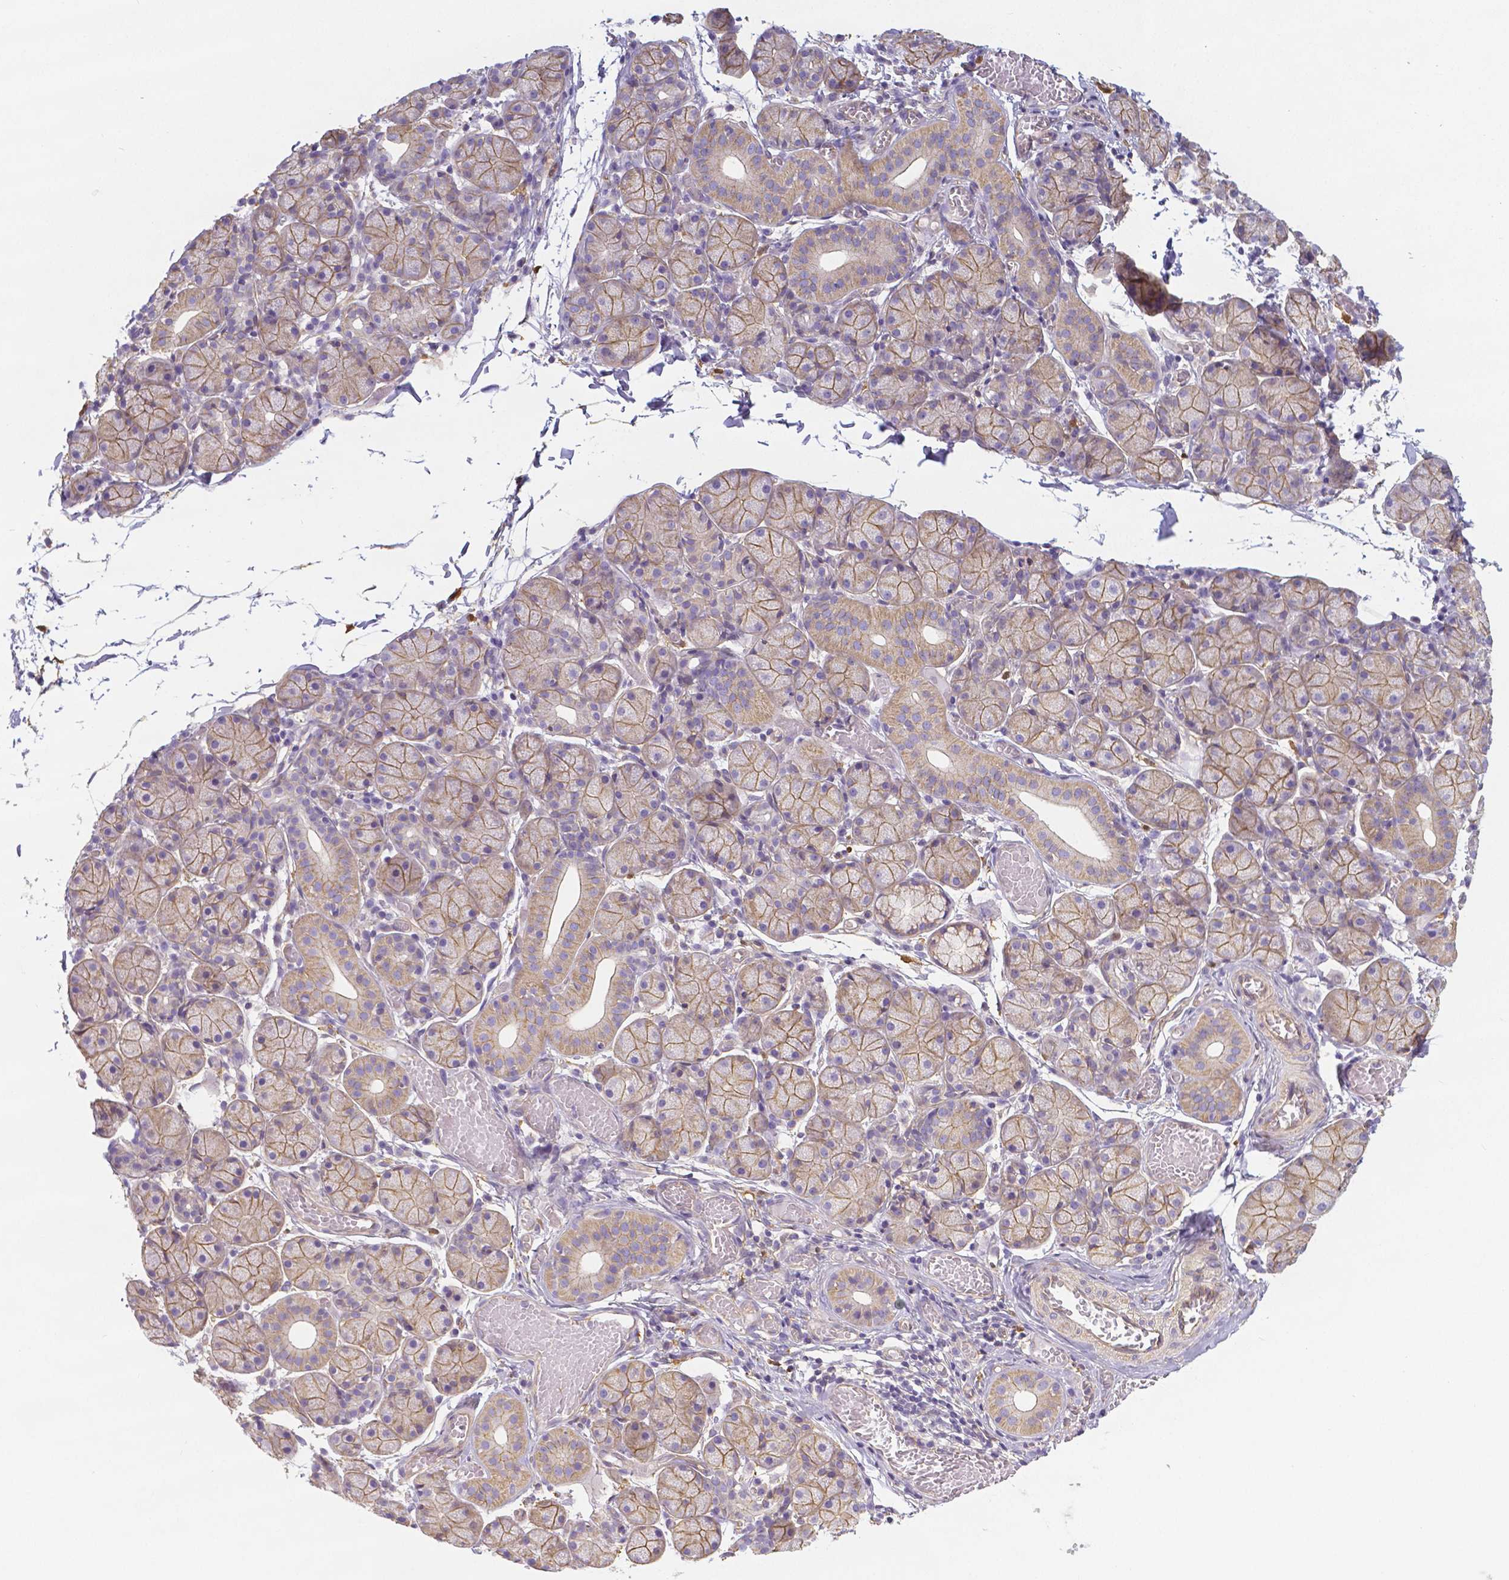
{"staining": {"intensity": "weak", "quantity": "25%-75%", "location": "cytoplasmic/membranous"}, "tissue": "salivary gland", "cell_type": "Glandular cells", "image_type": "normal", "snomed": [{"axis": "morphology", "description": "Normal tissue, NOS"}, {"axis": "topography", "description": "Salivary gland"}], "caption": "A high-resolution image shows immunohistochemistry (IHC) staining of benign salivary gland, which displays weak cytoplasmic/membranous expression in approximately 25%-75% of glandular cells. Using DAB (brown) and hematoxylin (blue) stains, captured at high magnification using brightfield microscopy.", "gene": "CRMP1", "patient": {"sex": "female", "age": 24}}